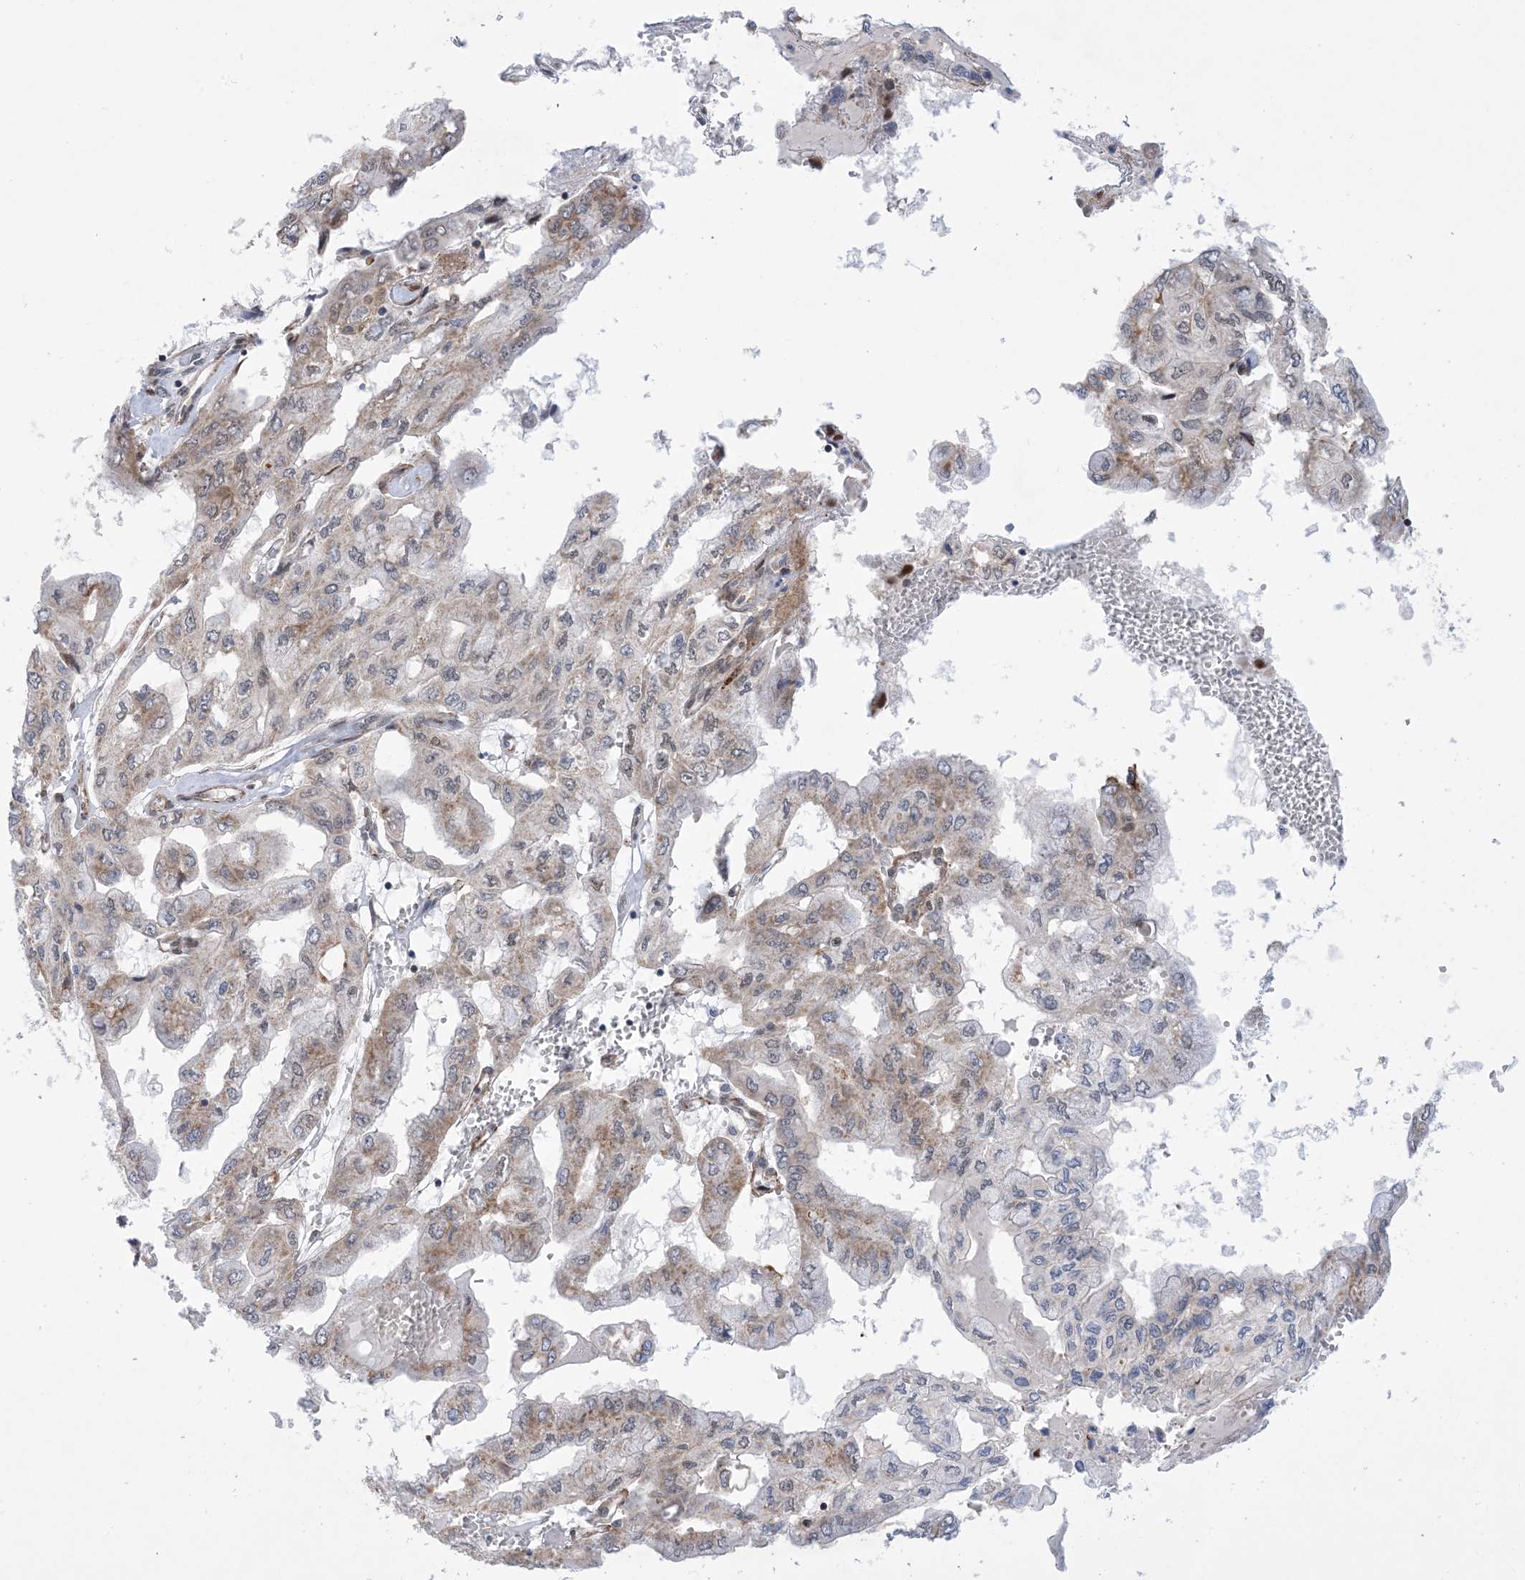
{"staining": {"intensity": "weak", "quantity": "25%-75%", "location": "cytoplasmic/membranous"}, "tissue": "pancreatic cancer", "cell_type": "Tumor cells", "image_type": "cancer", "snomed": [{"axis": "morphology", "description": "Adenocarcinoma, NOS"}, {"axis": "topography", "description": "Pancreas"}], "caption": "The image reveals immunohistochemical staining of pancreatic cancer (adenocarcinoma). There is weak cytoplasmic/membranous expression is appreciated in about 25%-75% of tumor cells.", "gene": "ZNF8", "patient": {"sex": "male", "age": 51}}